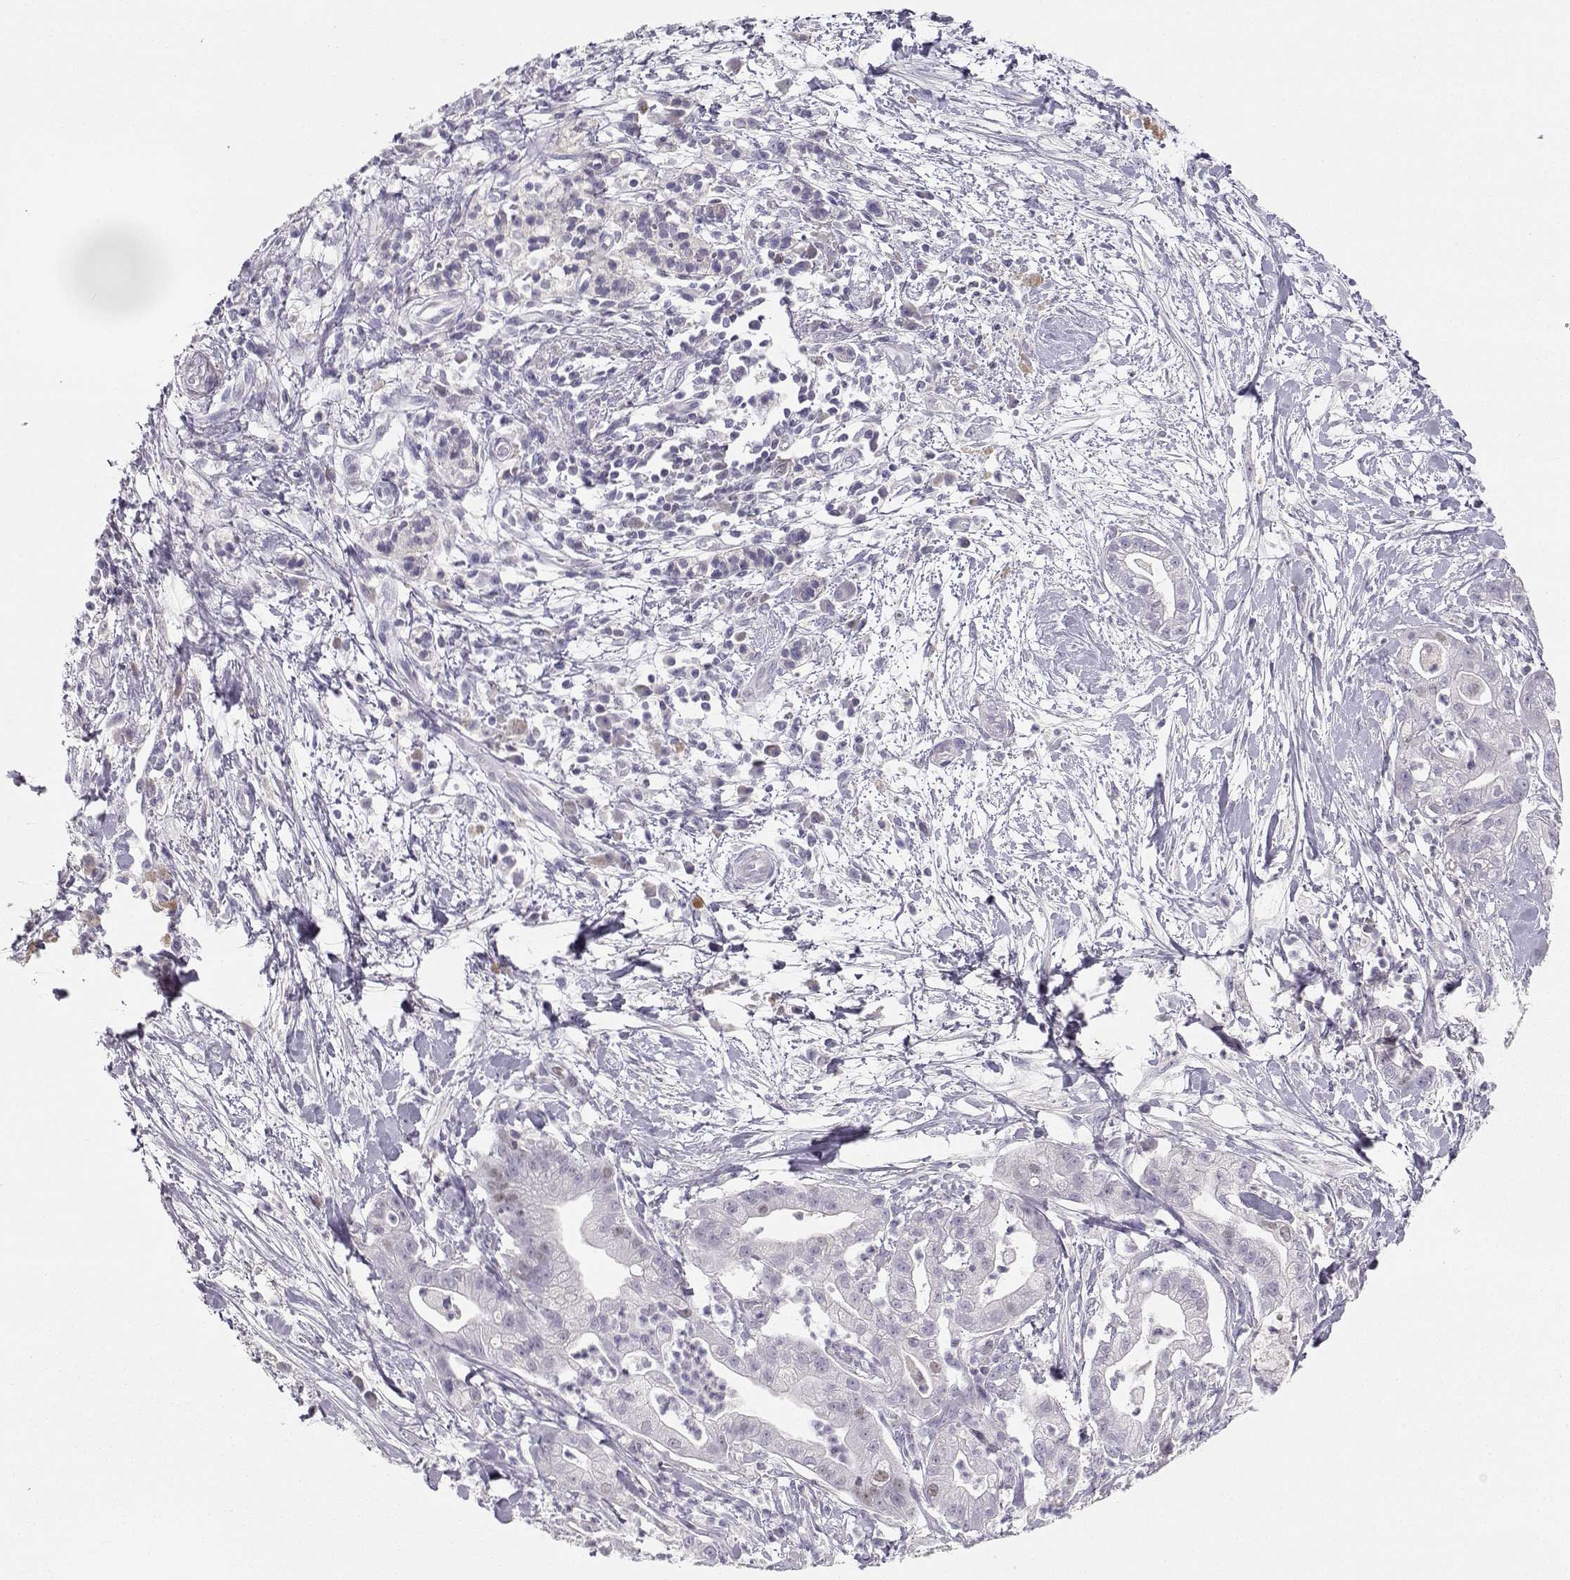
{"staining": {"intensity": "weak", "quantity": "<25%", "location": "cytoplasmic/membranous"}, "tissue": "pancreatic cancer", "cell_type": "Tumor cells", "image_type": "cancer", "snomed": [{"axis": "morphology", "description": "Normal tissue, NOS"}, {"axis": "morphology", "description": "Adenocarcinoma, NOS"}, {"axis": "topography", "description": "Lymph node"}, {"axis": "topography", "description": "Pancreas"}], "caption": "Immunohistochemistry (IHC) photomicrograph of neoplastic tissue: human pancreatic adenocarcinoma stained with DAB demonstrates no significant protein expression in tumor cells.", "gene": "OPN5", "patient": {"sex": "female", "age": 58}}